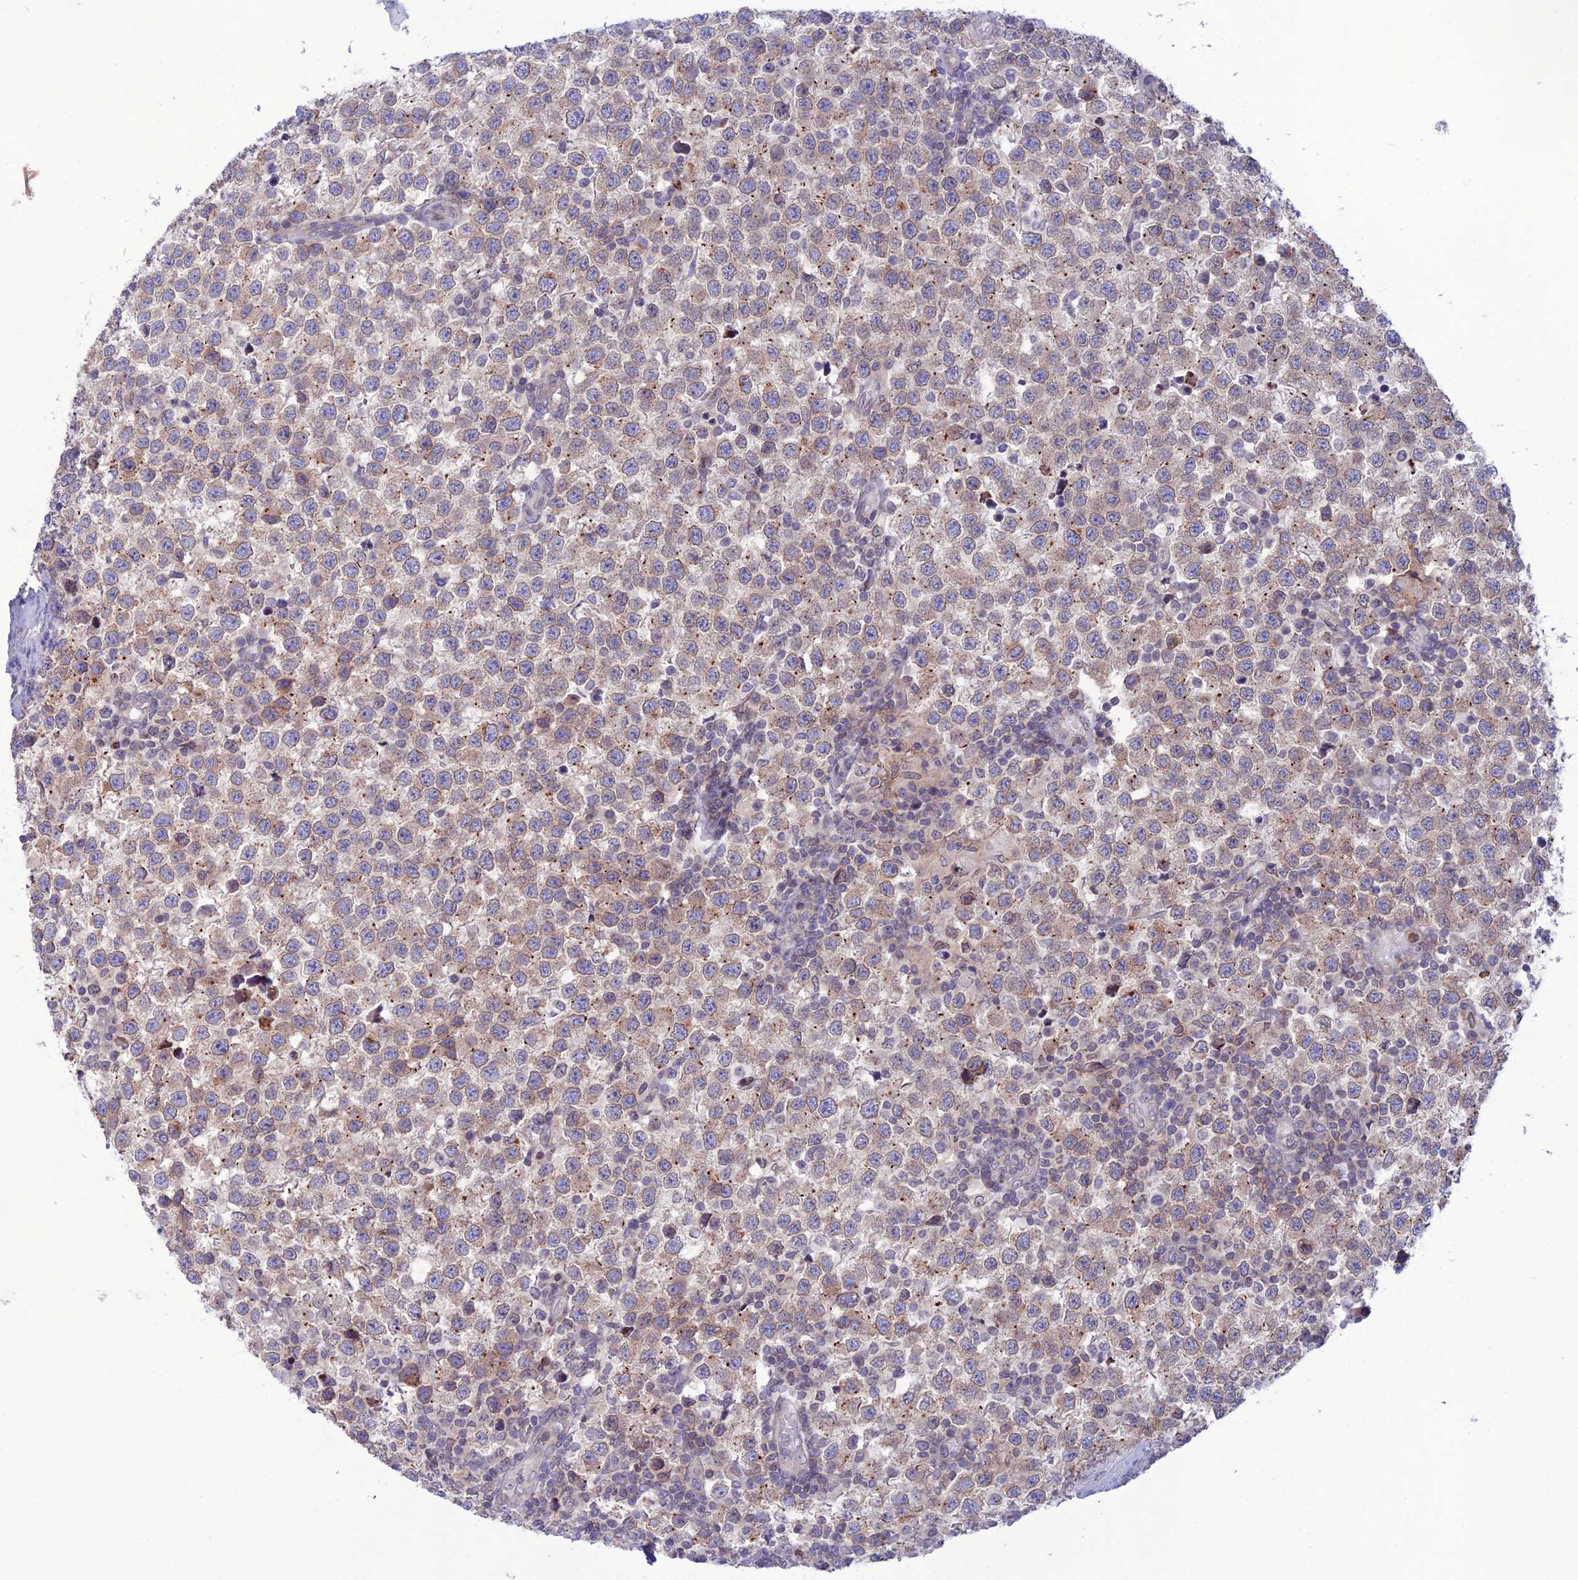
{"staining": {"intensity": "moderate", "quantity": "25%-75%", "location": "cytoplasmic/membranous"}, "tissue": "testis cancer", "cell_type": "Tumor cells", "image_type": "cancer", "snomed": [{"axis": "morphology", "description": "Seminoma, NOS"}, {"axis": "topography", "description": "Testis"}], "caption": "This micrograph reveals immunohistochemistry staining of human seminoma (testis), with medium moderate cytoplasmic/membranous expression in about 25%-75% of tumor cells.", "gene": "WDR46", "patient": {"sex": "male", "age": 34}}